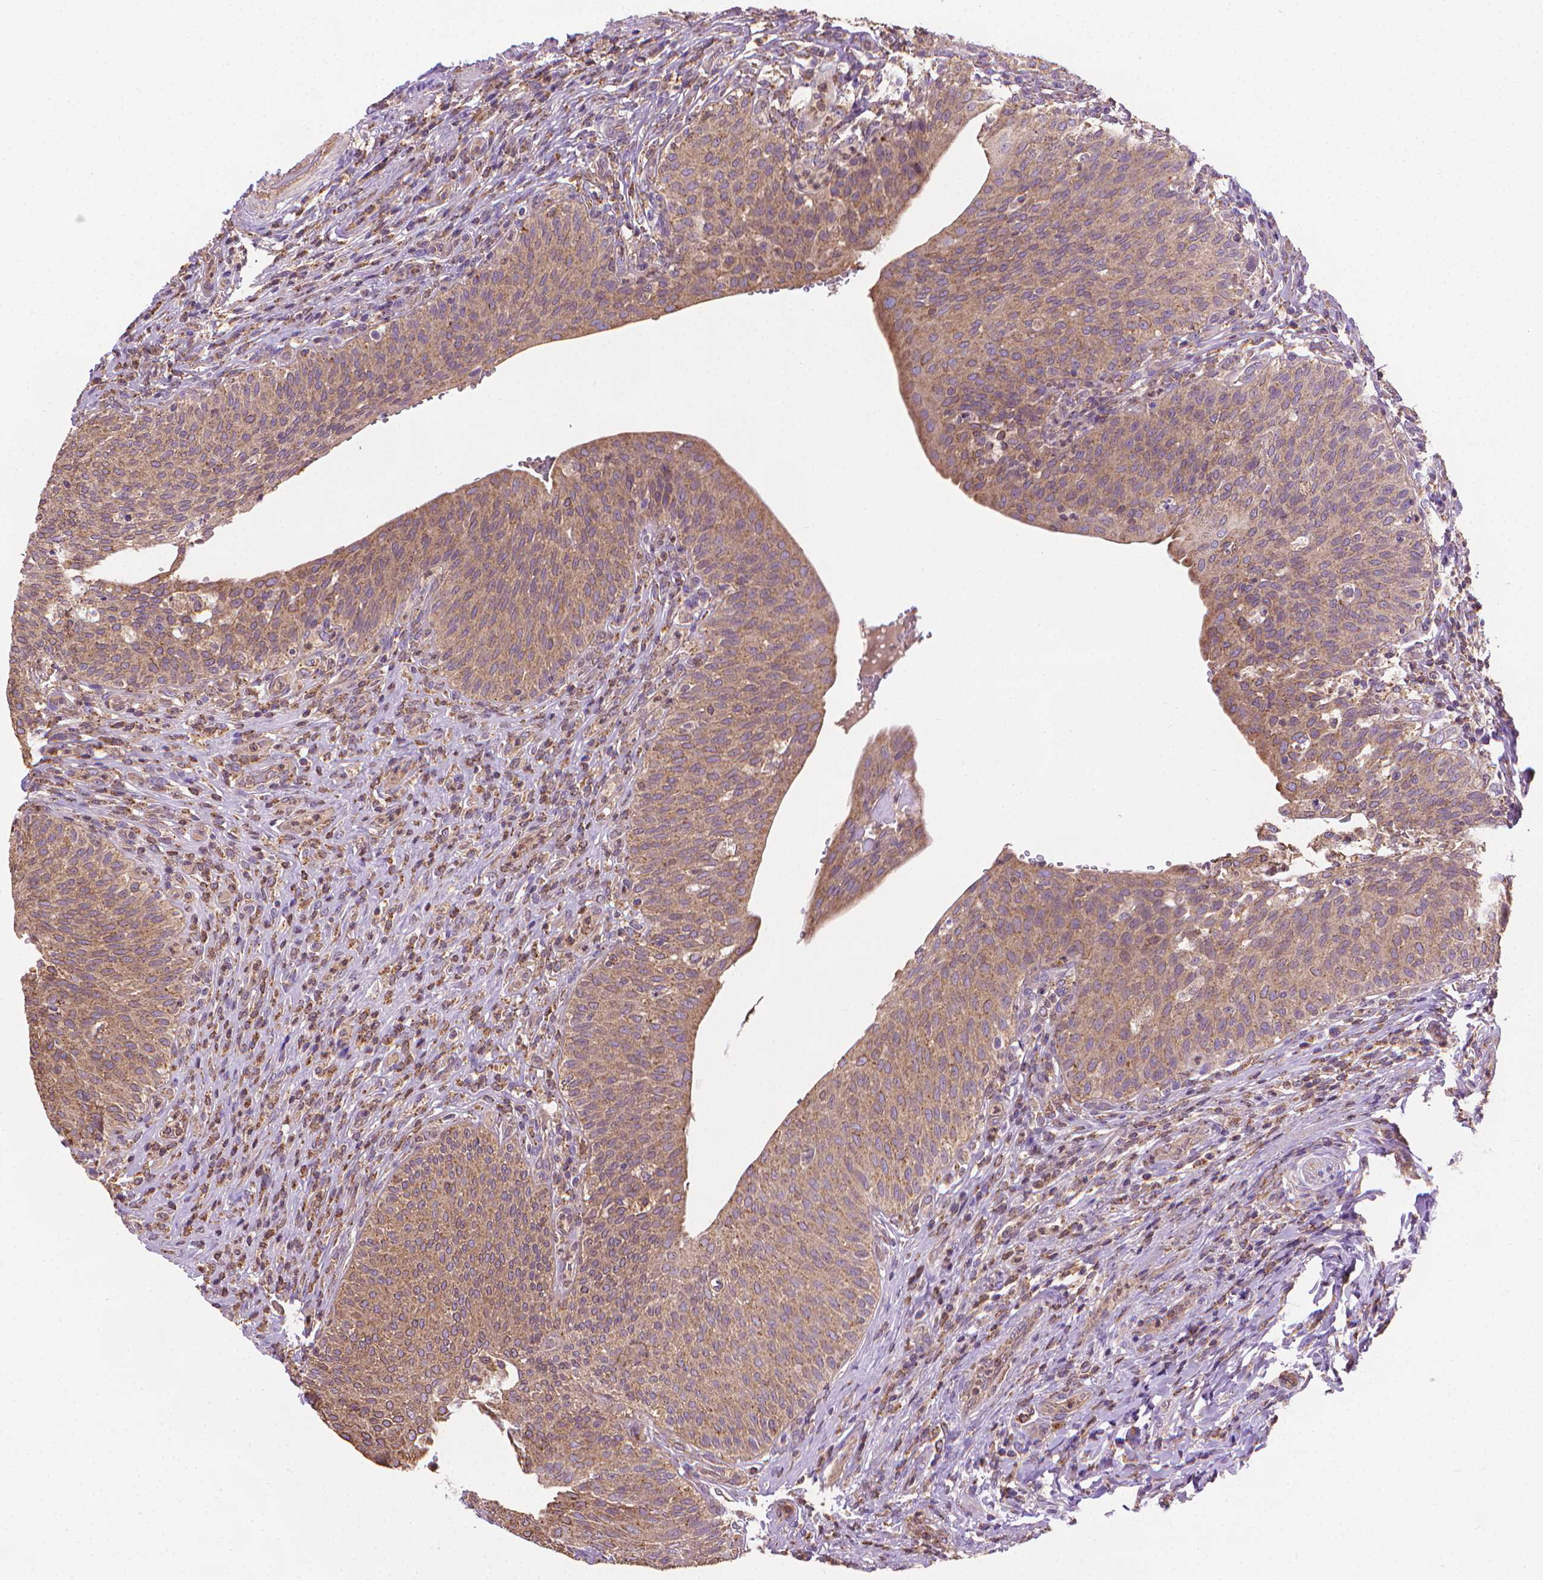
{"staining": {"intensity": "weak", "quantity": ">75%", "location": "cytoplasmic/membranous"}, "tissue": "urinary bladder", "cell_type": "Urothelial cells", "image_type": "normal", "snomed": [{"axis": "morphology", "description": "Normal tissue, NOS"}, {"axis": "topography", "description": "Urinary bladder"}, {"axis": "topography", "description": "Peripheral nerve tissue"}], "caption": "A brown stain labels weak cytoplasmic/membranous expression of a protein in urothelial cells of benign human urinary bladder. (DAB IHC with brightfield microscopy, high magnification).", "gene": "SLC51B", "patient": {"sex": "male", "age": 66}}